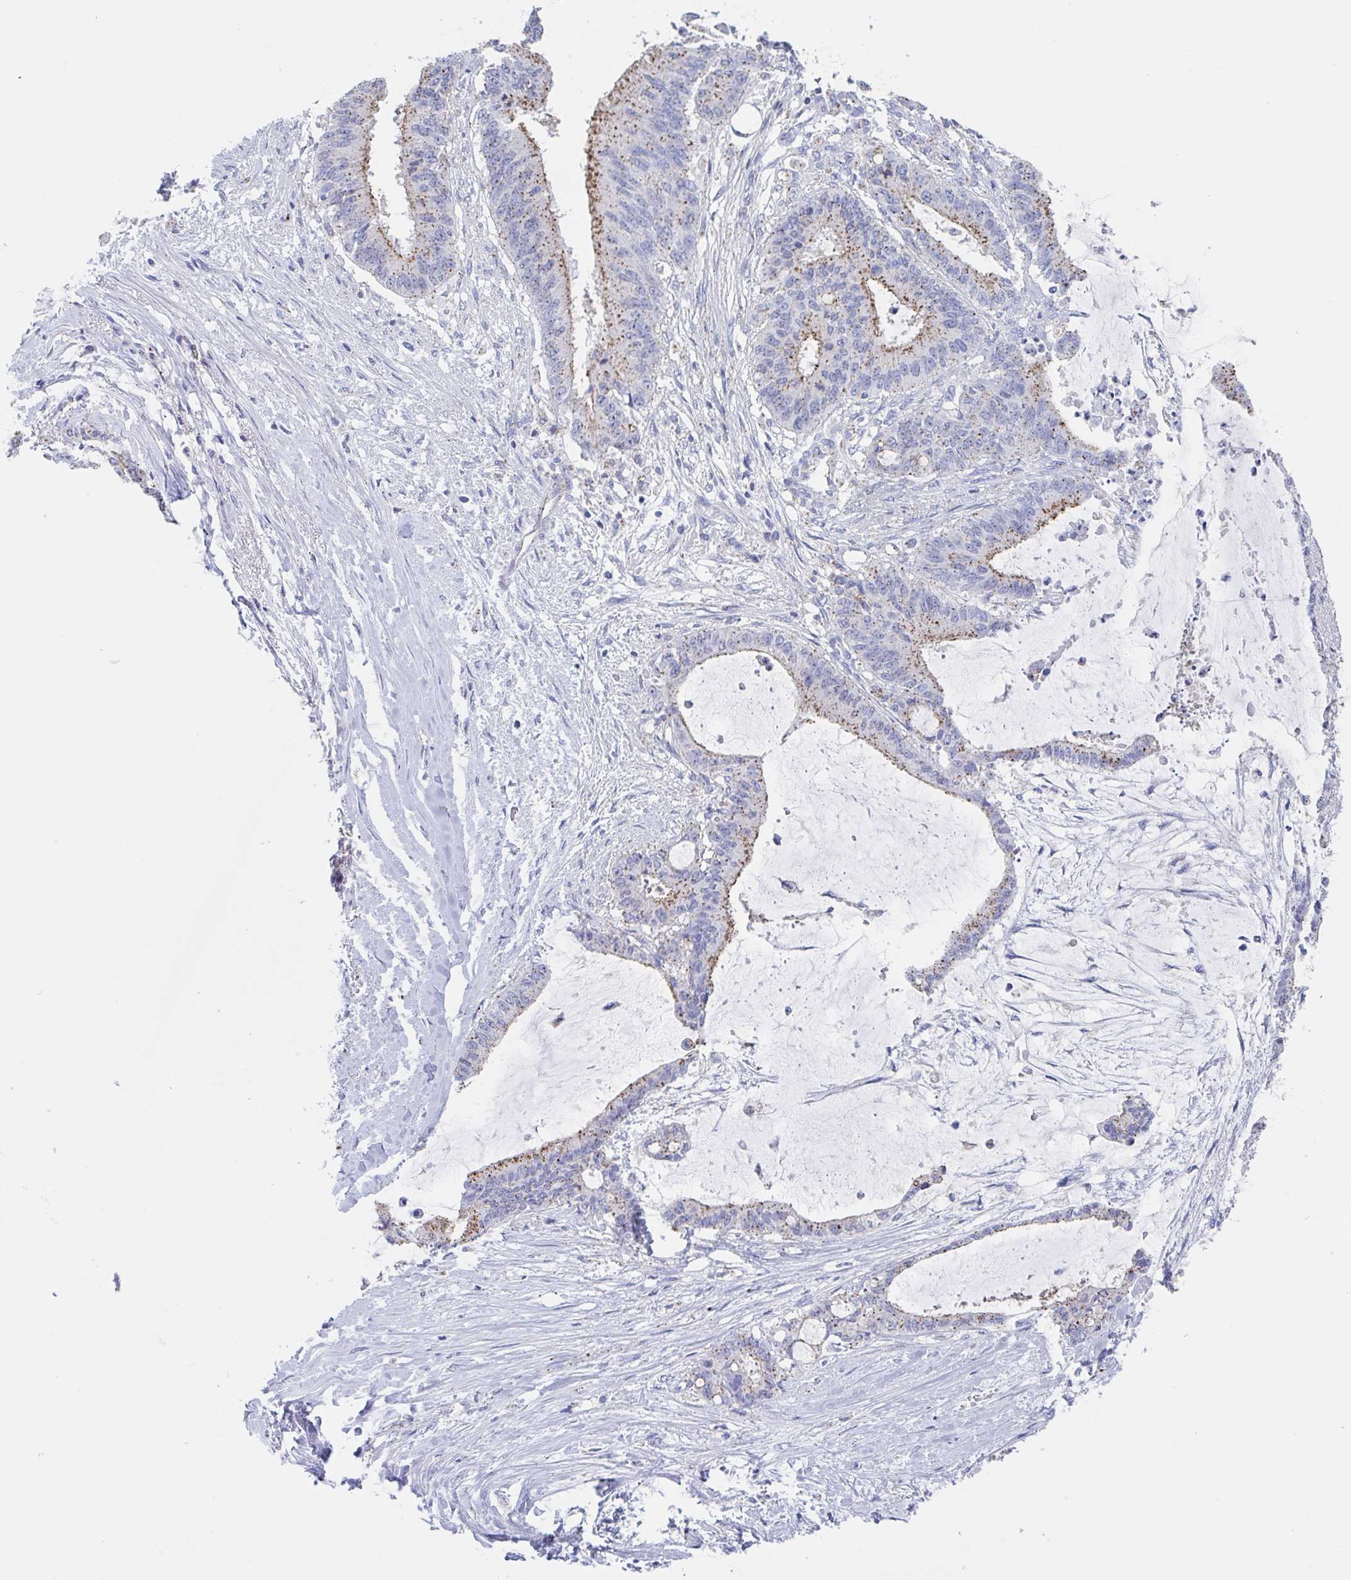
{"staining": {"intensity": "moderate", "quantity": "25%-75%", "location": "cytoplasmic/membranous"}, "tissue": "liver cancer", "cell_type": "Tumor cells", "image_type": "cancer", "snomed": [{"axis": "morphology", "description": "Normal tissue, NOS"}, {"axis": "morphology", "description": "Cholangiocarcinoma"}, {"axis": "topography", "description": "Liver"}, {"axis": "topography", "description": "Peripheral nerve tissue"}], "caption": "Immunohistochemical staining of cholangiocarcinoma (liver) reveals moderate cytoplasmic/membranous protein expression in approximately 25%-75% of tumor cells.", "gene": "CHMP5", "patient": {"sex": "female", "age": 73}}